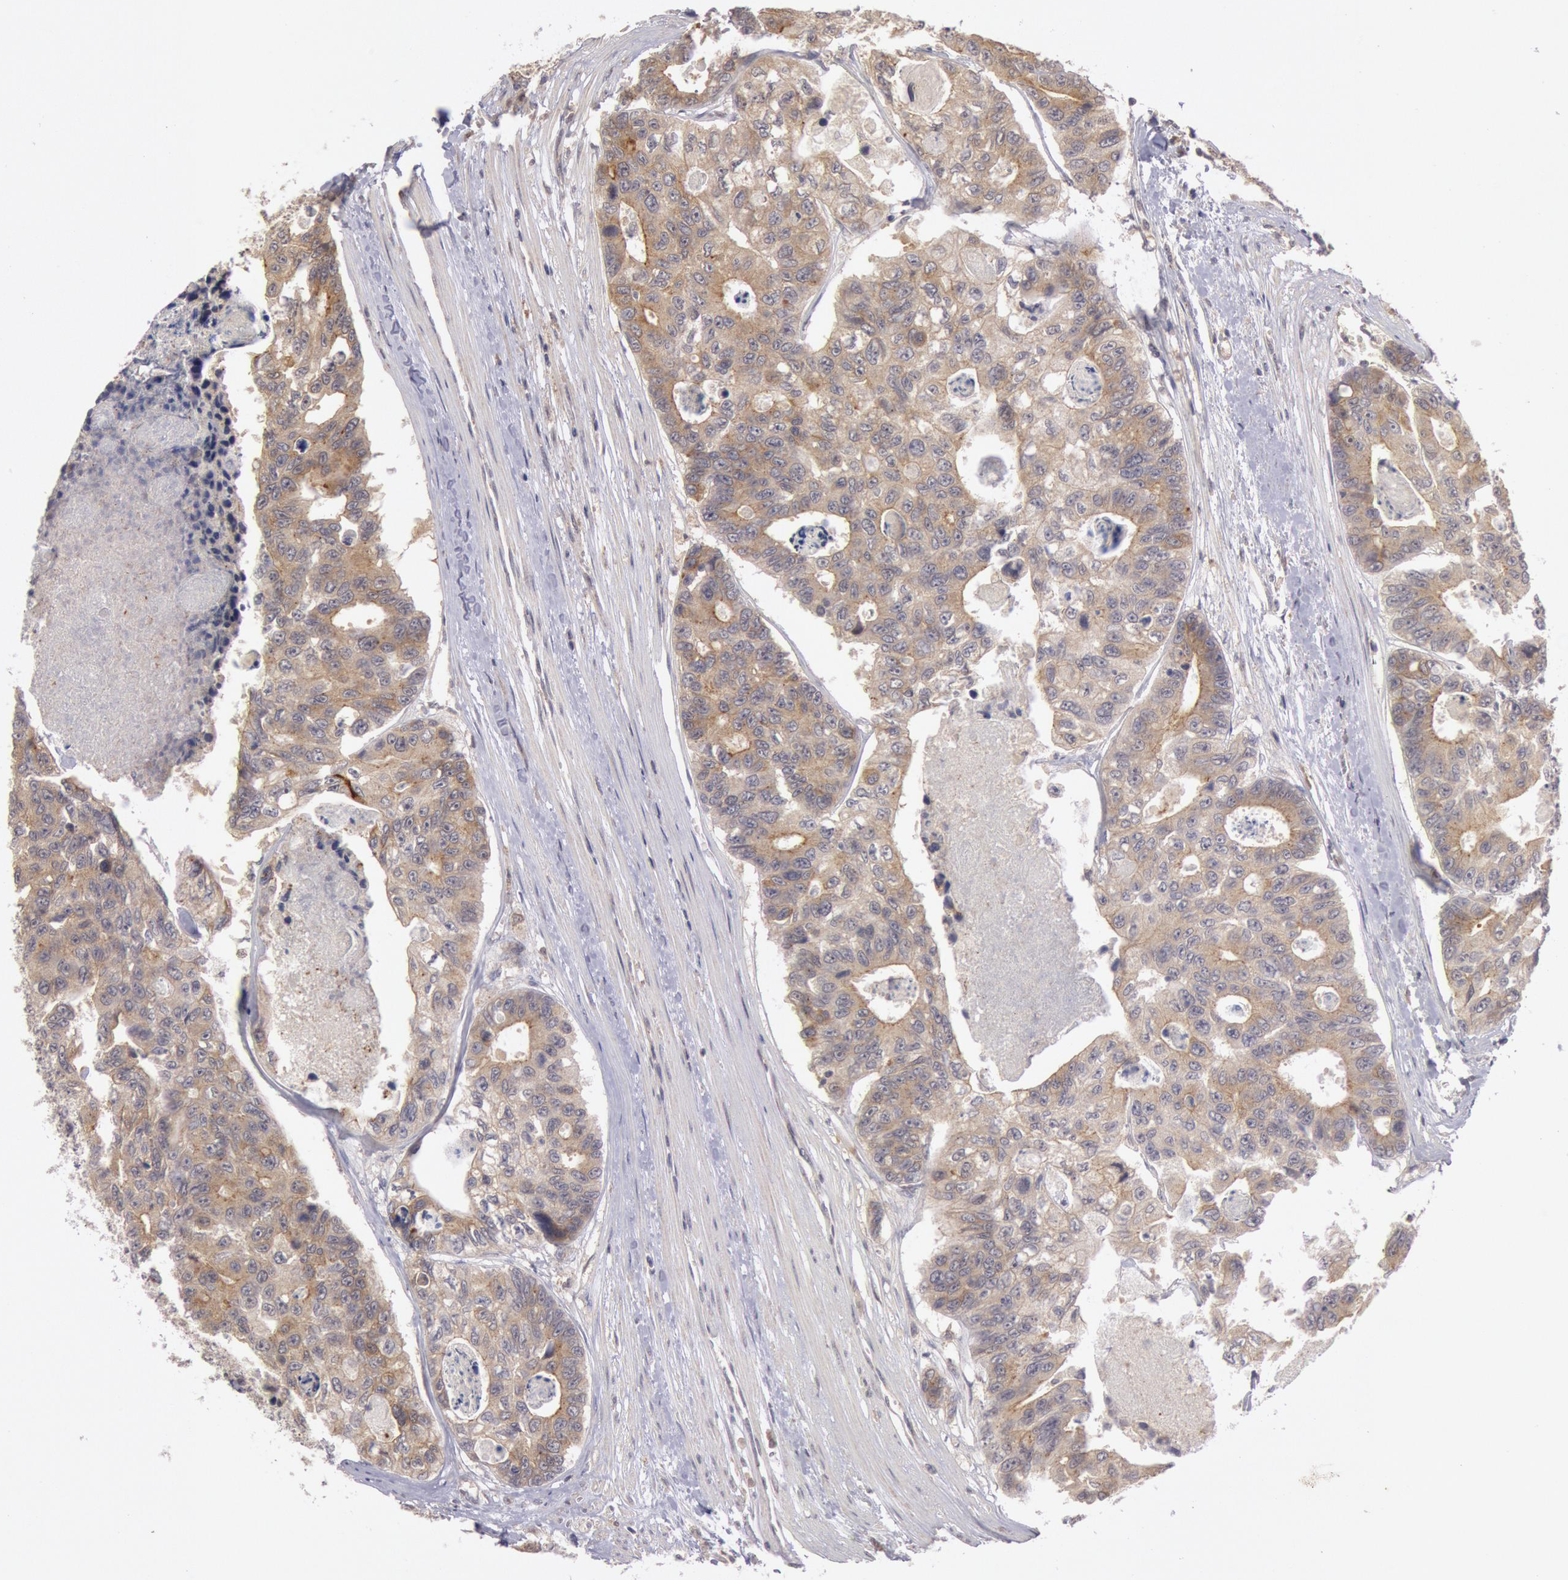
{"staining": {"intensity": "moderate", "quantity": ">75%", "location": "cytoplasmic/membranous"}, "tissue": "colorectal cancer", "cell_type": "Tumor cells", "image_type": "cancer", "snomed": [{"axis": "morphology", "description": "Adenocarcinoma, NOS"}, {"axis": "topography", "description": "Colon"}], "caption": "Immunohistochemical staining of human colorectal adenocarcinoma displays moderate cytoplasmic/membranous protein staining in about >75% of tumor cells.", "gene": "PLA2G6", "patient": {"sex": "female", "age": 86}}